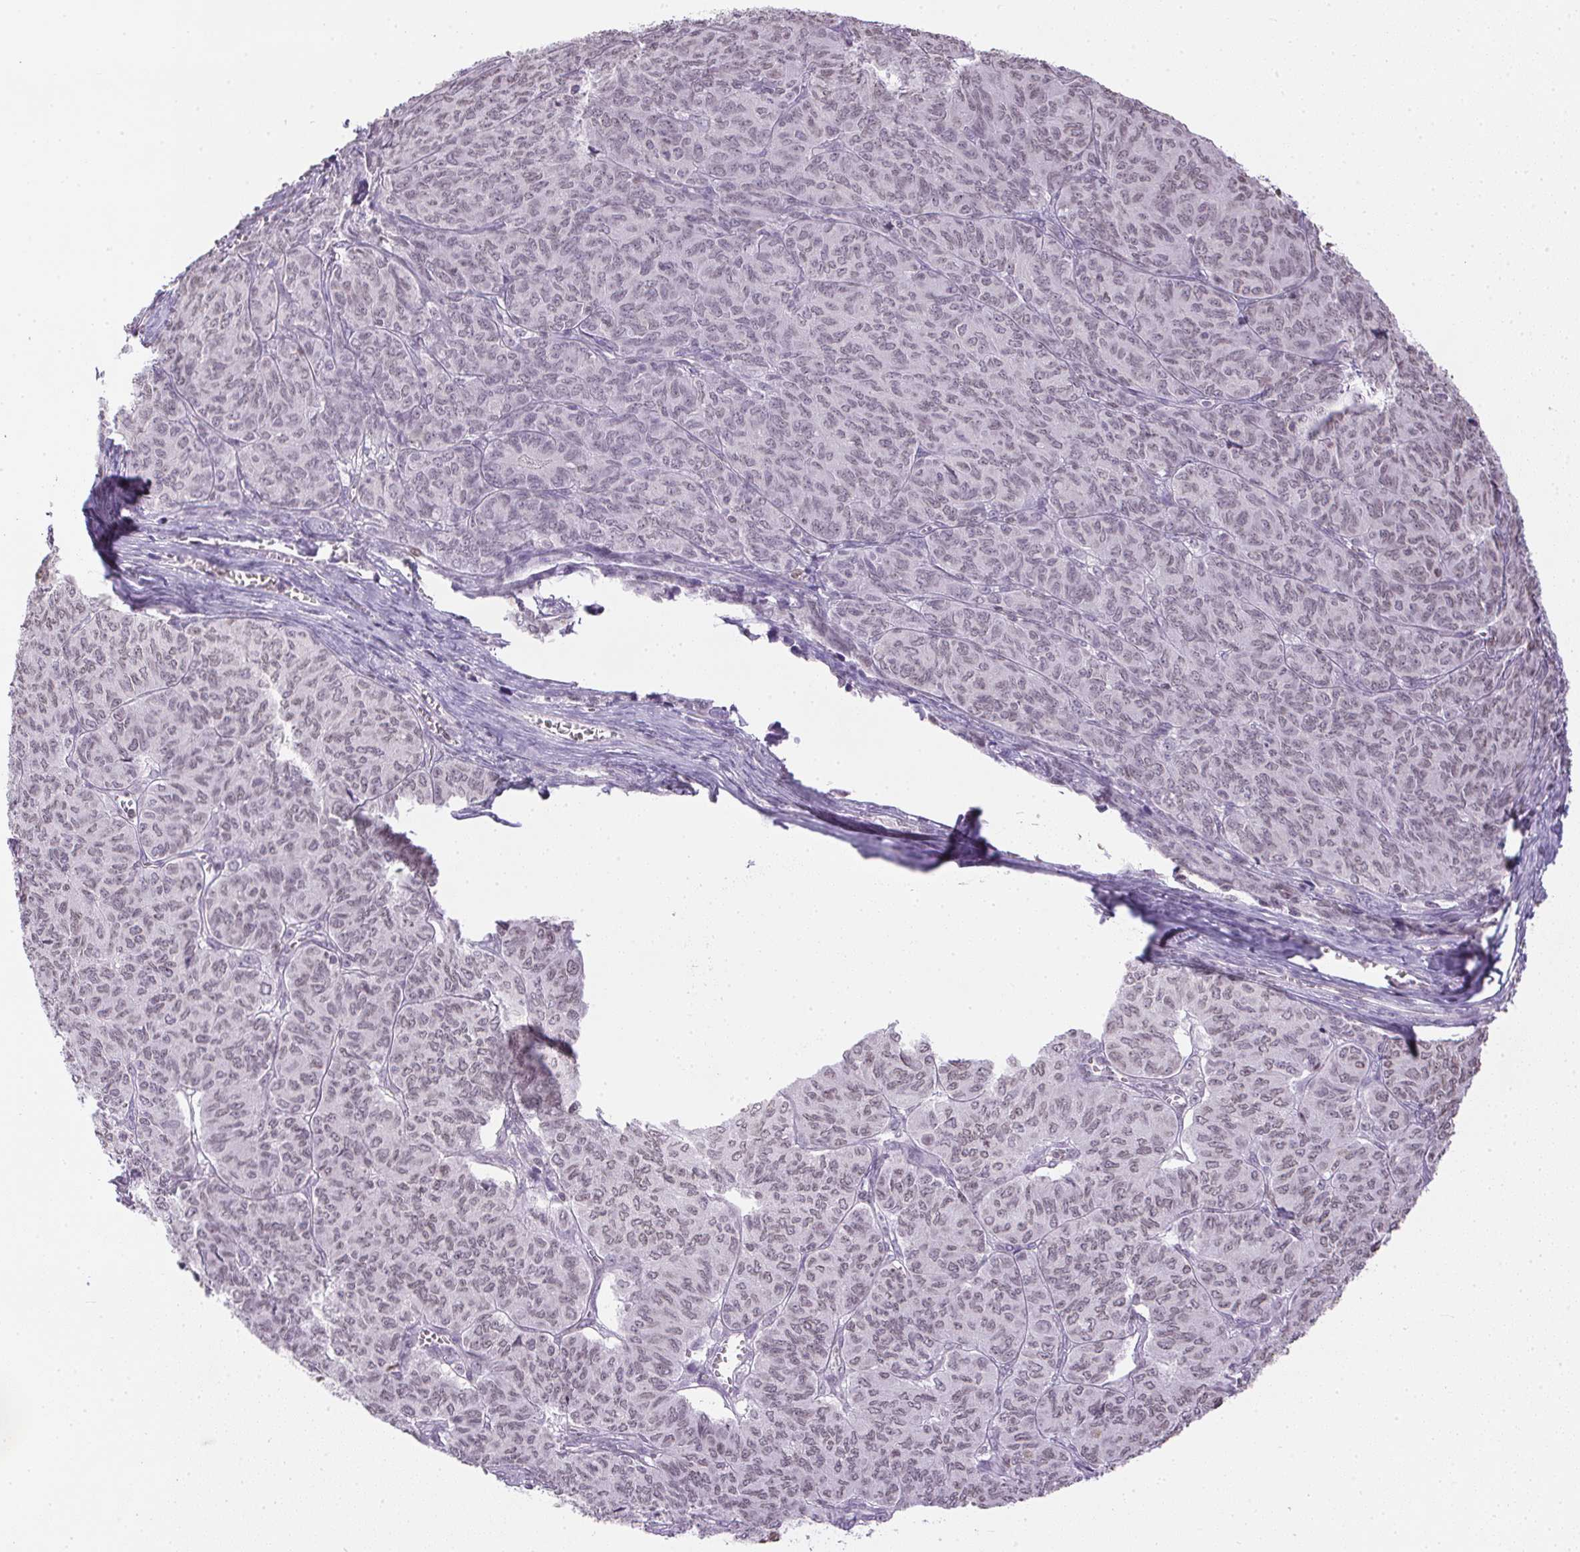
{"staining": {"intensity": "weak", "quantity": "25%-75%", "location": "nuclear"}, "tissue": "ovarian cancer", "cell_type": "Tumor cells", "image_type": "cancer", "snomed": [{"axis": "morphology", "description": "Carcinoma, endometroid"}, {"axis": "topography", "description": "Ovary"}], "caption": "A brown stain highlights weak nuclear expression of a protein in ovarian cancer tumor cells.", "gene": "PRL", "patient": {"sex": "female", "age": 80}}